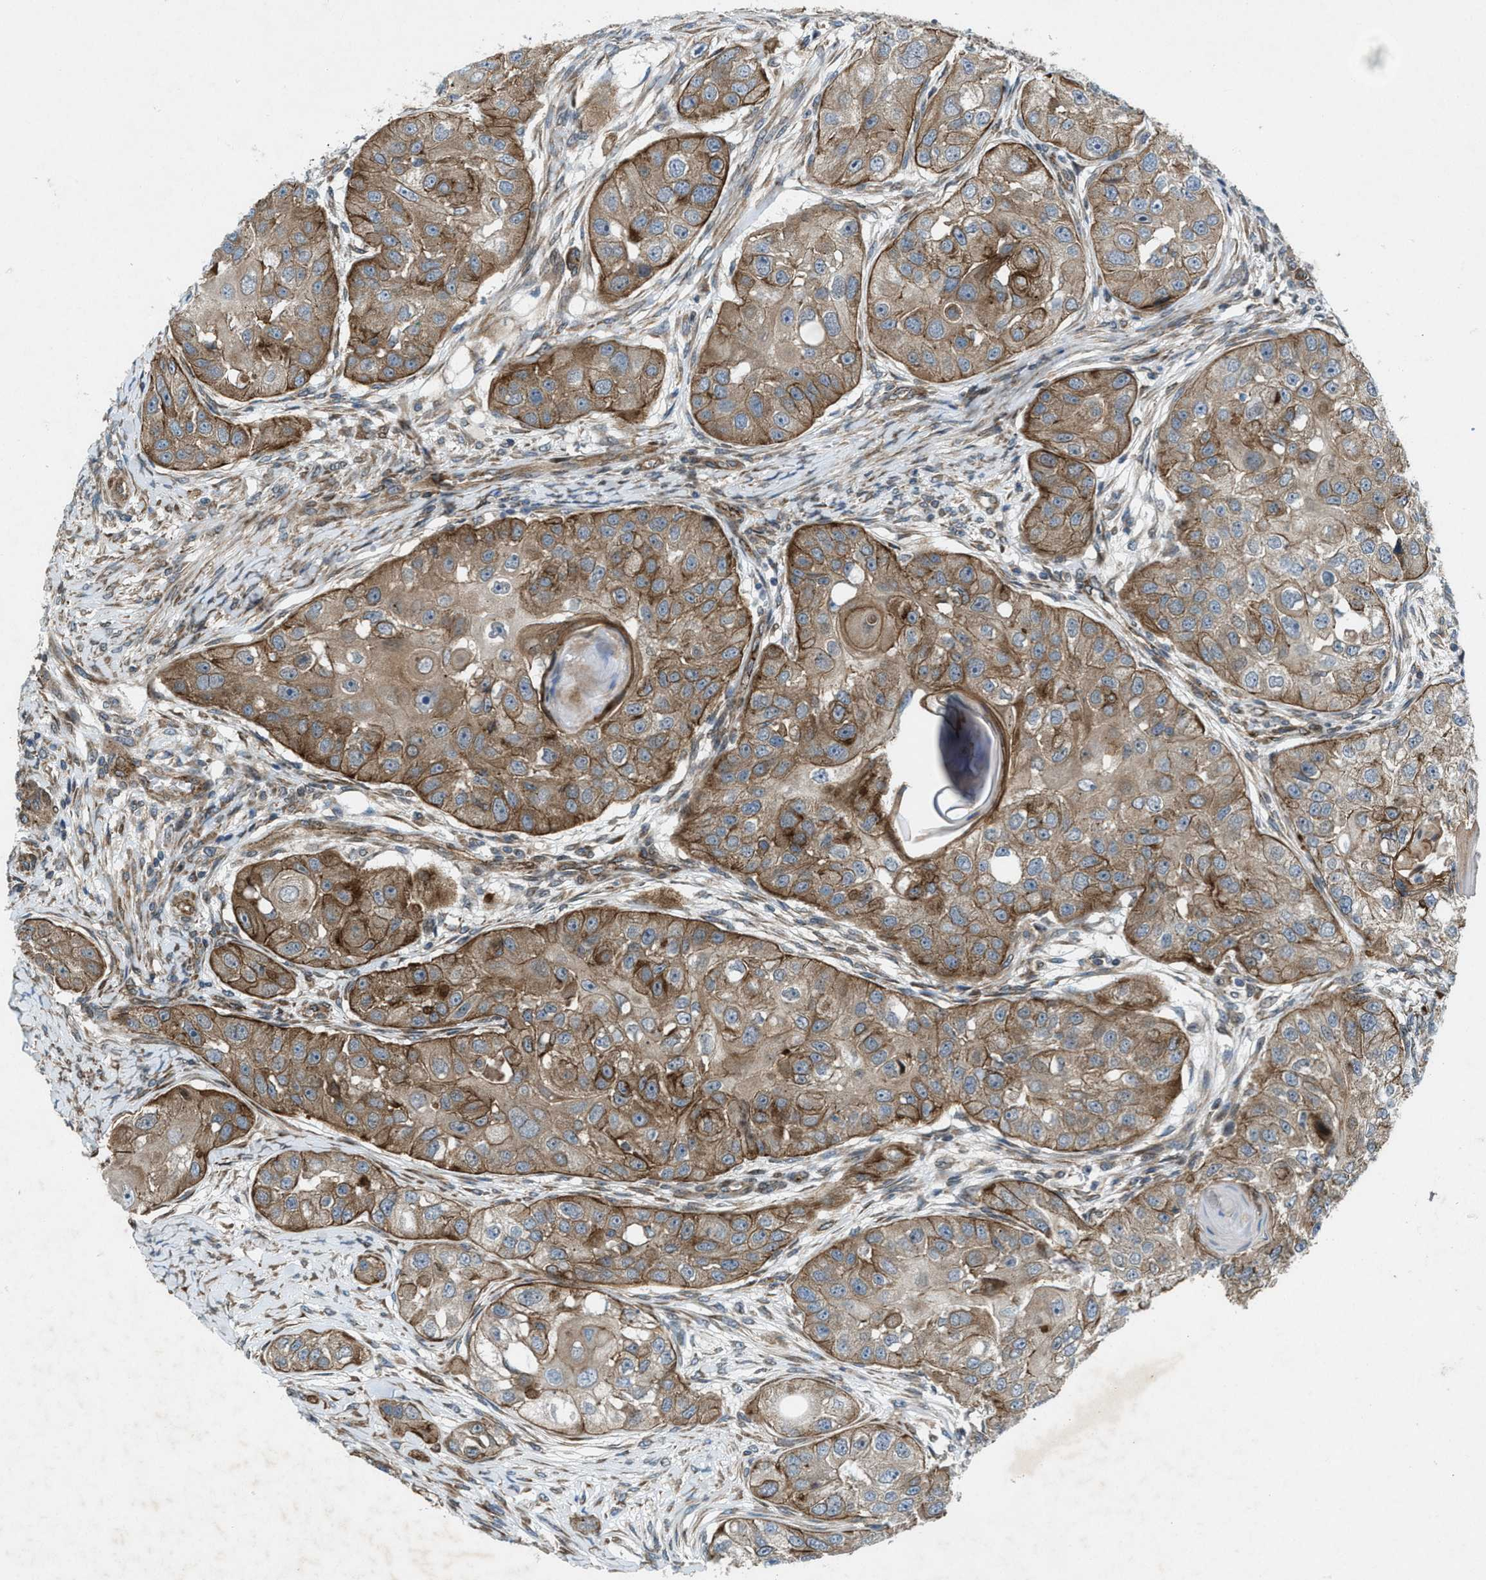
{"staining": {"intensity": "moderate", "quantity": ">75%", "location": "cytoplasmic/membranous"}, "tissue": "head and neck cancer", "cell_type": "Tumor cells", "image_type": "cancer", "snomed": [{"axis": "morphology", "description": "Normal tissue, NOS"}, {"axis": "morphology", "description": "Squamous cell carcinoma, NOS"}, {"axis": "topography", "description": "Skeletal muscle"}, {"axis": "topography", "description": "Head-Neck"}], "caption": "Immunohistochemistry image of head and neck cancer (squamous cell carcinoma) stained for a protein (brown), which demonstrates medium levels of moderate cytoplasmic/membranous positivity in about >75% of tumor cells.", "gene": "URGCP", "patient": {"sex": "male", "age": 51}}